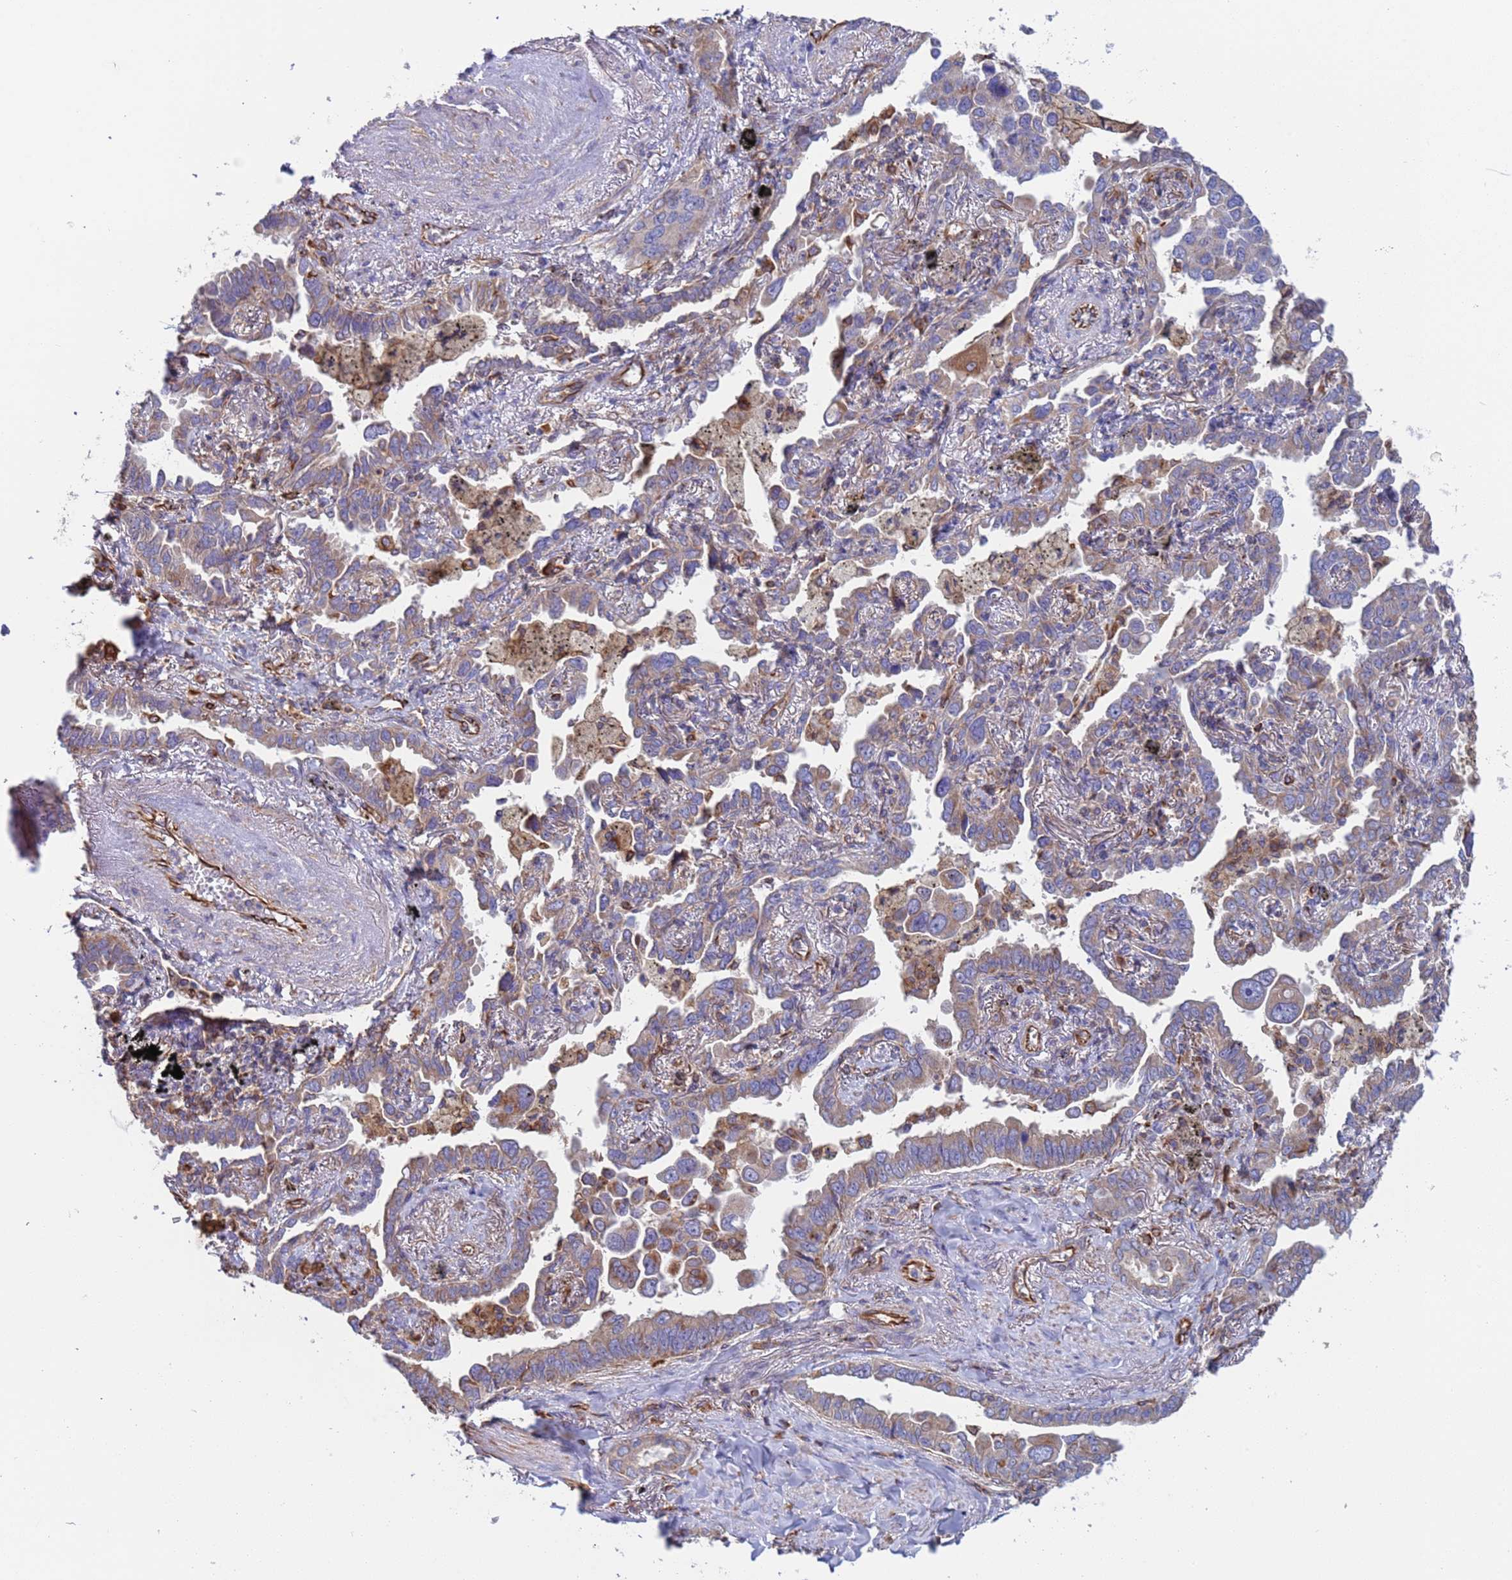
{"staining": {"intensity": "weak", "quantity": "25%-75%", "location": "cytoplasmic/membranous"}, "tissue": "lung cancer", "cell_type": "Tumor cells", "image_type": "cancer", "snomed": [{"axis": "morphology", "description": "Adenocarcinoma, NOS"}, {"axis": "topography", "description": "Lung"}], "caption": "Adenocarcinoma (lung) stained for a protein exhibits weak cytoplasmic/membranous positivity in tumor cells.", "gene": "NUDT12", "patient": {"sex": "male", "age": 67}}